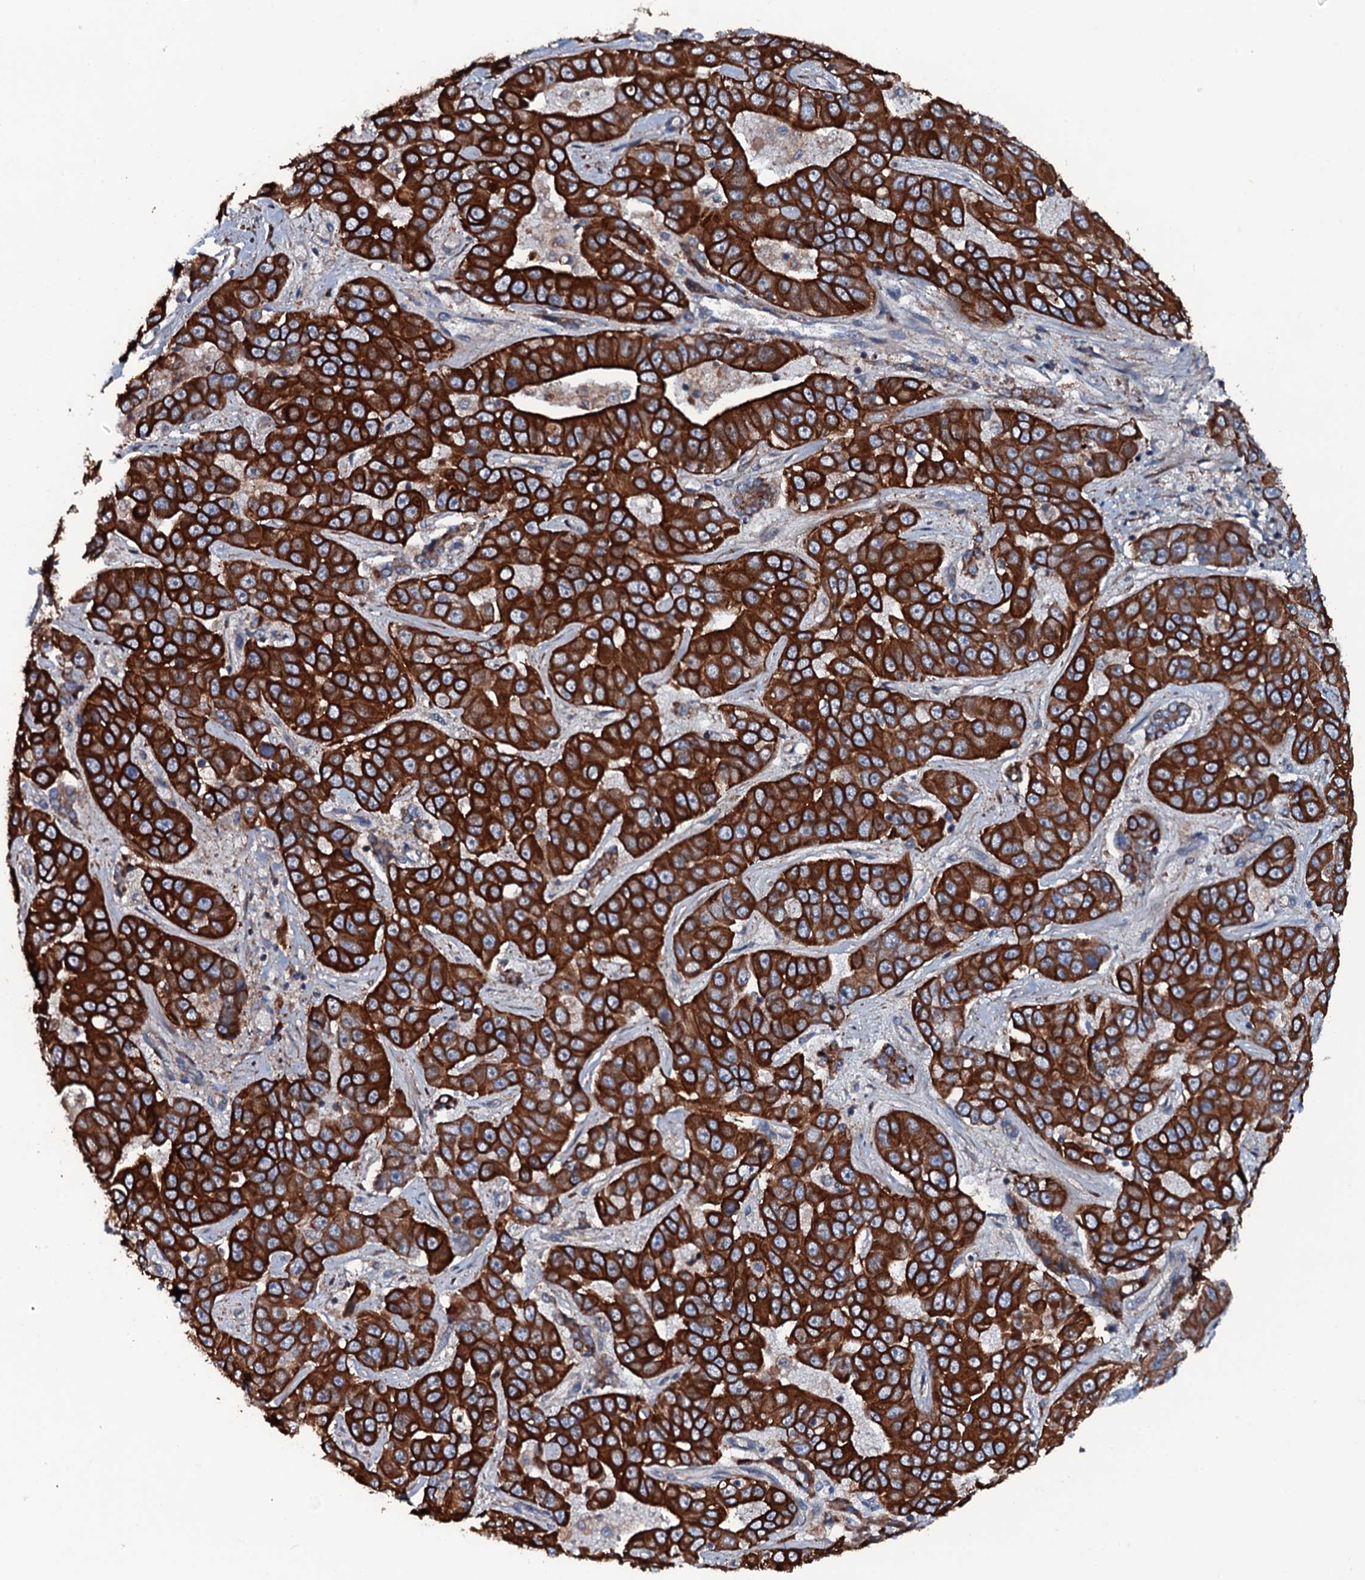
{"staining": {"intensity": "strong", "quantity": ">75%", "location": "cytoplasmic/membranous"}, "tissue": "liver cancer", "cell_type": "Tumor cells", "image_type": "cancer", "snomed": [{"axis": "morphology", "description": "Cholangiocarcinoma"}, {"axis": "topography", "description": "Liver"}], "caption": "Immunohistochemical staining of liver cancer (cholangiocarcinoma) exhibits high levels of strong cytoplasmic/membranous positivity in about >75% of tumor cells.", "gene": "NEK1", "patient": {"sex": "female", "age": 52}}